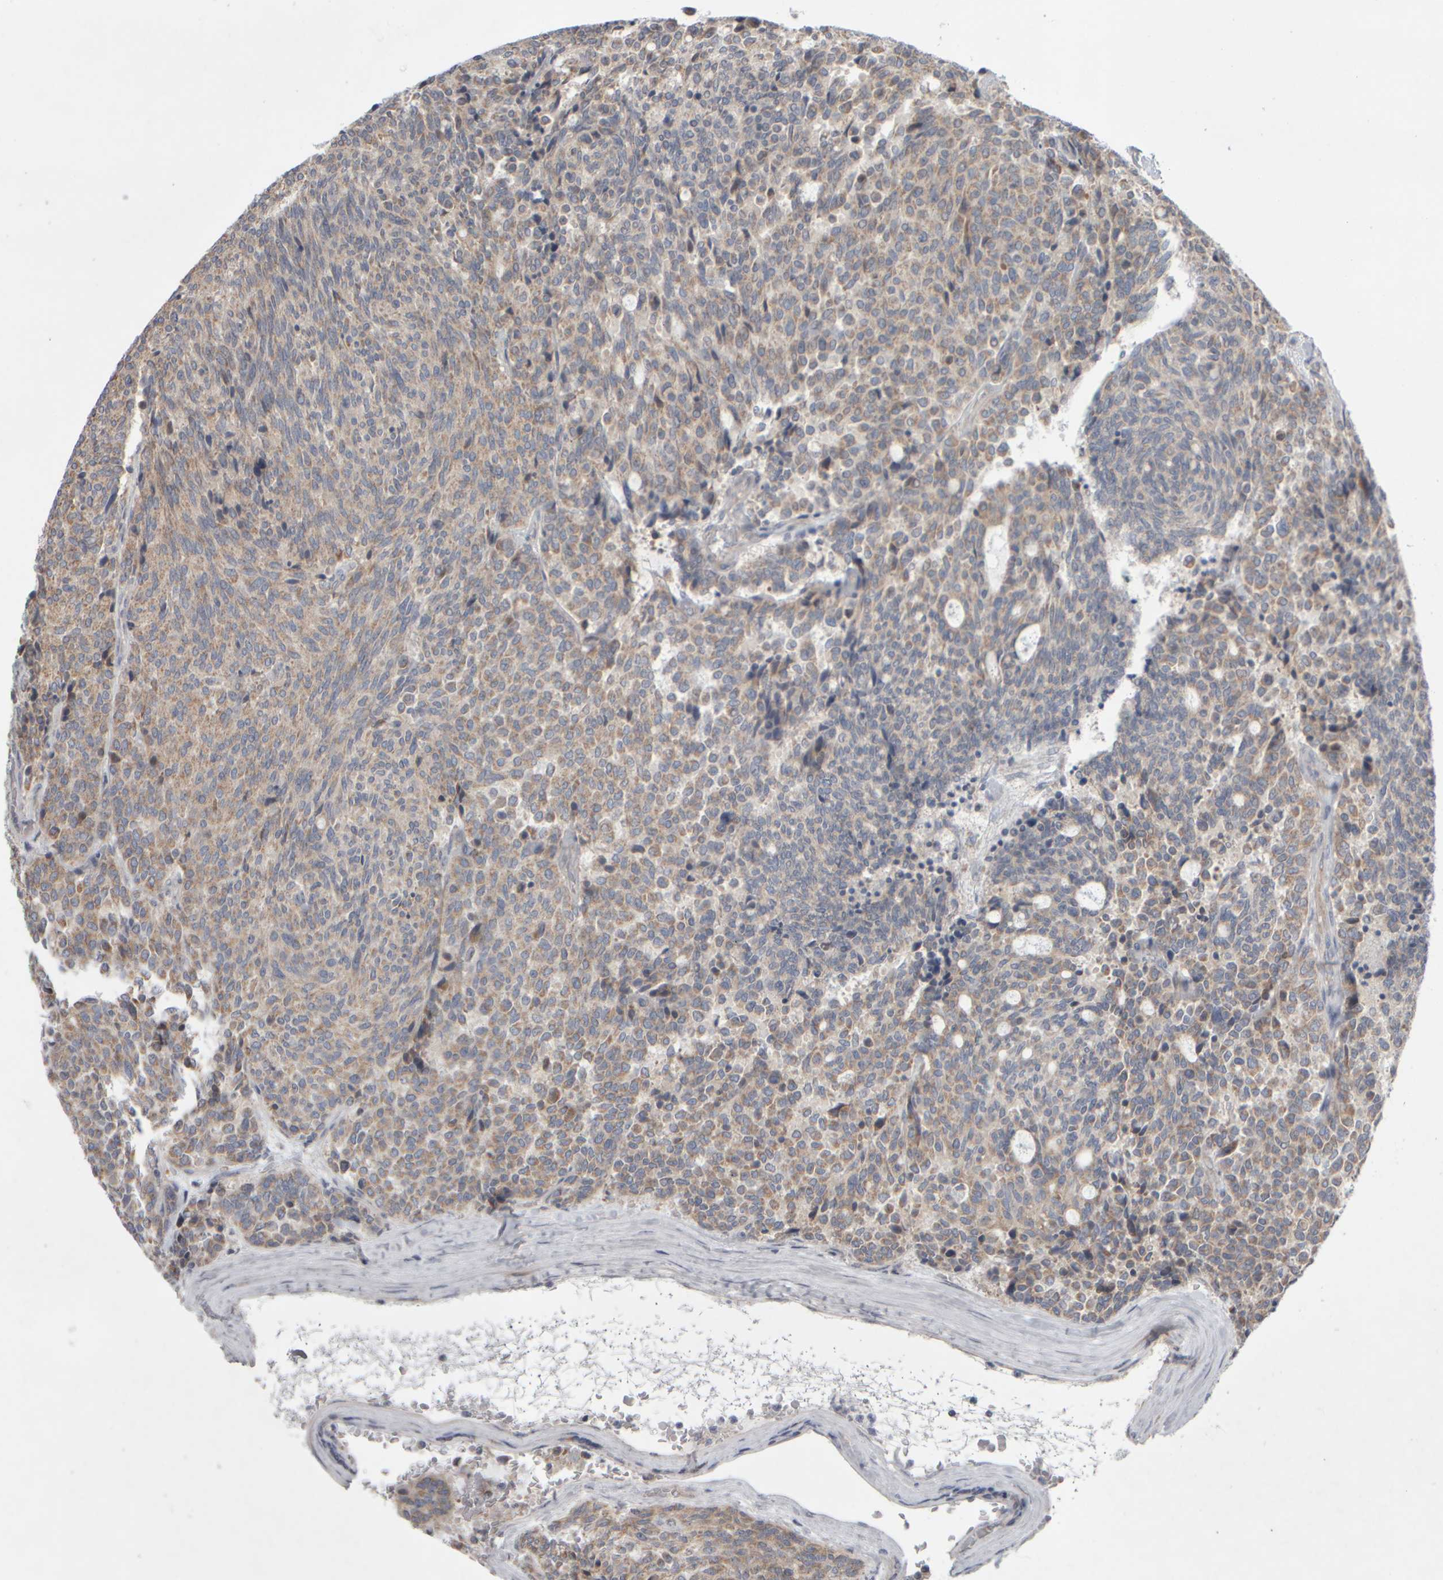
{"staining": {"intensity": "weak", "quantity": ">75%", "location": "cytoplasmic/membranous"}, "tissue": "carcinoid", "cell_type": "Tumor cells", "image_type": "cancer", "snomed": [{"axis": "morphology", "description": "Carcinoid, malignant, NOS"}, {"axis": "topography", "description": "Pancreas"}], "caption": "Protein staining of malignant carcinoid tissue demonstrates weak cytoplasmic/membranous expression in approximately >75% of tumor cells. (DAB (3,3'-diaminobenzidine) = brown stain, brightfield microscopy at high magnification).", "gene": "SCO1", "patient": {"sex": "female", "age": 54}}